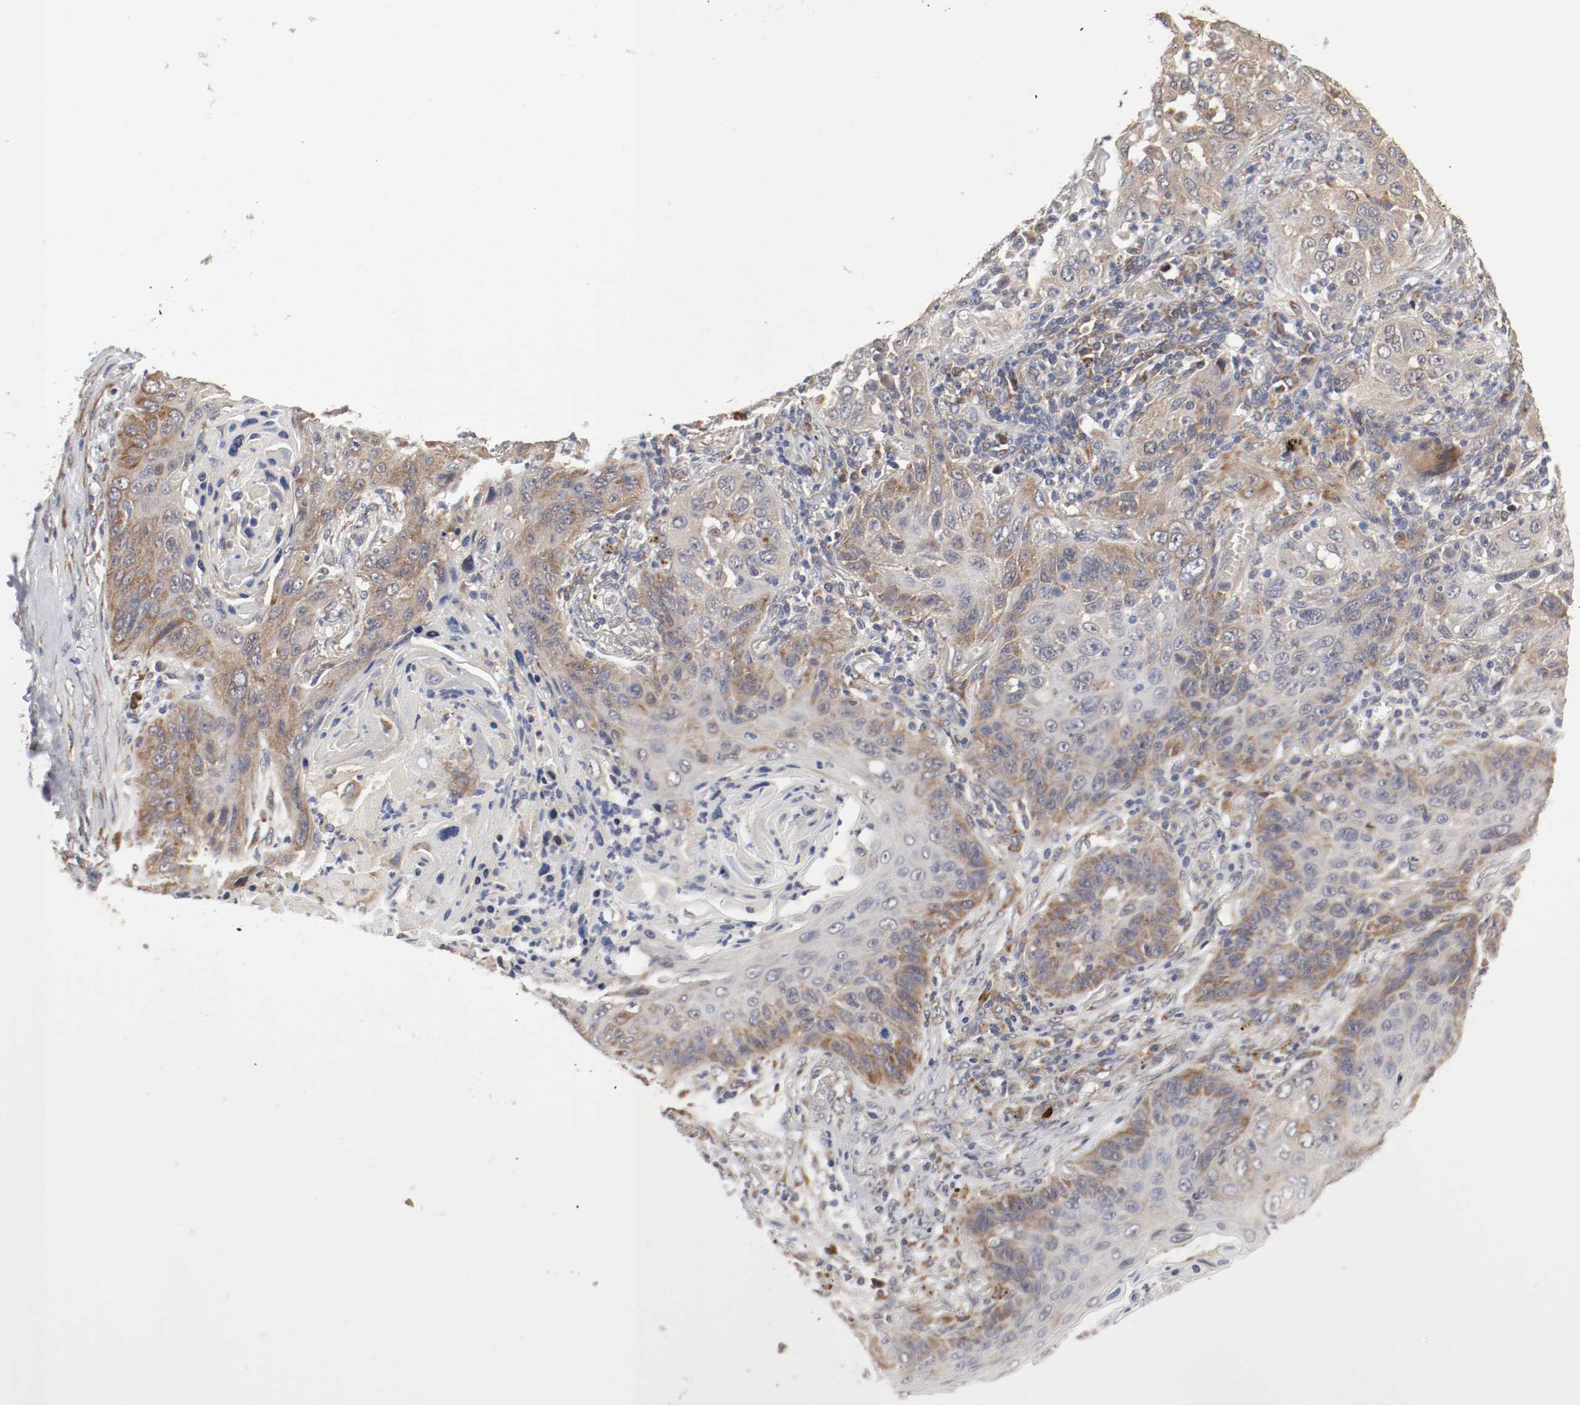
{"staining": {"intensity": "moderate", "quantity": "25%-75%", "location": "cytoplasmic/membranous"}, "tissue": "lung cancer", "cell_type": "Tumor cells", "image_type": "cancer", "snomed": [{"axis": "morphology", "description": "Squamous cell carcinoma, NOS"}, {"axis": "topography", "description": "Lung"}], "caption": "Immunohistochemical staining of squamous cell carcinoma (lung) reveals moderate cytoplasmic/membranous protein staining in approximately 25%-75% of tumor cells. (Brightfield microscopy of DAB IHC at high magnification).", "gene": "FKBP3", "patient": {"sex": "female", "age": 67}}